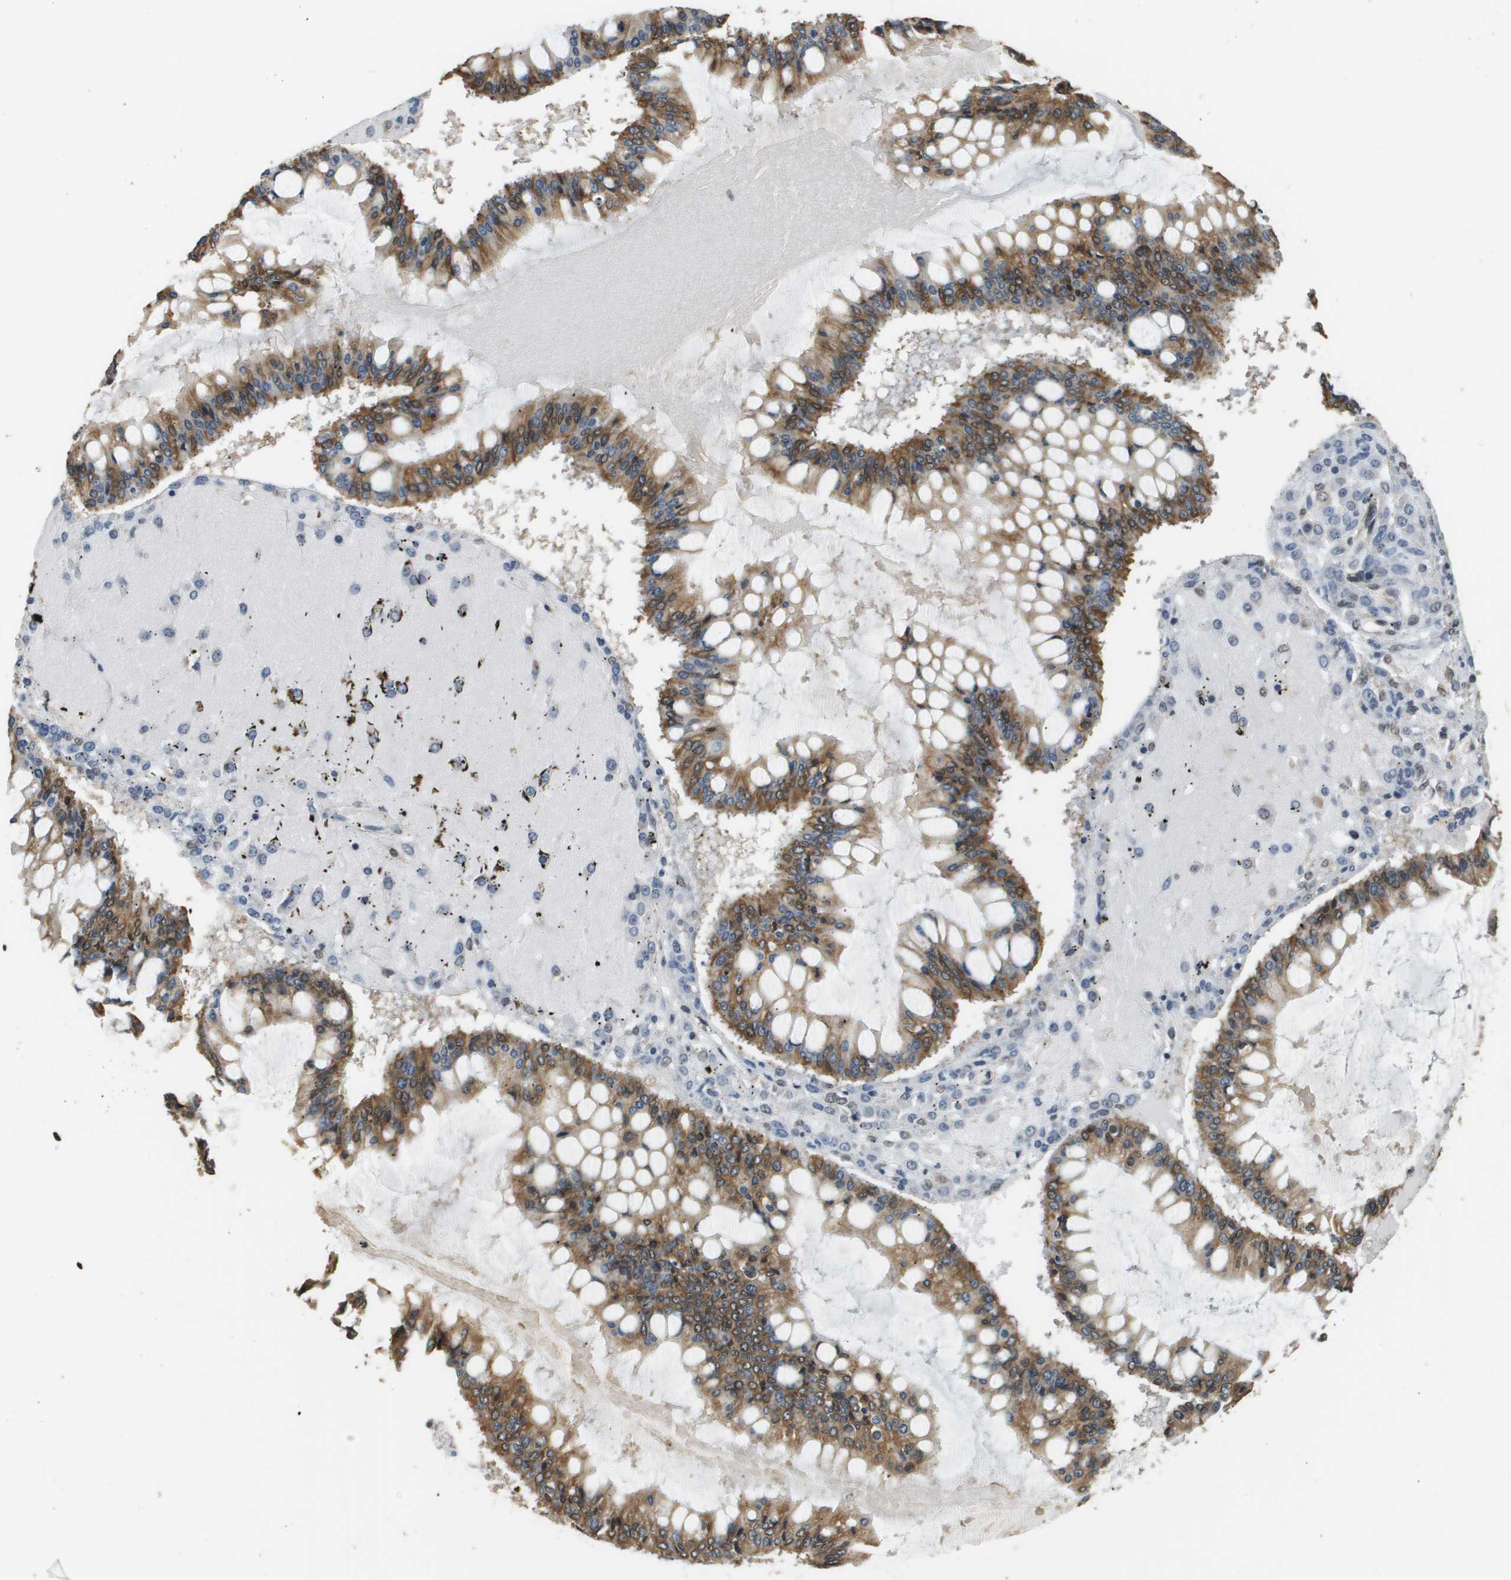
{"staining": {"intensity": "moderate", "quantity": ">75%", "location": "cytoplasmic/membranous"}, "tissue": "ovarian cancer", "cell_type": "Tumor cells", "image_type": "cancer", "snomed": [{"axis": "morphology", "description": "Cystadenocarcinoma, mucinous, NOS"}, {"axis": "topography", "description": "Ovary"}], "caption": "Ovarian cancer (mucinous cystadenocarcinoma) stained for a protein (brown) shows moderate cytoplasmic/membranous positive staining in approximately >75% of tumor cells.", "gene": "FANCC", "patient": {"sex": "female", "age": 73}}